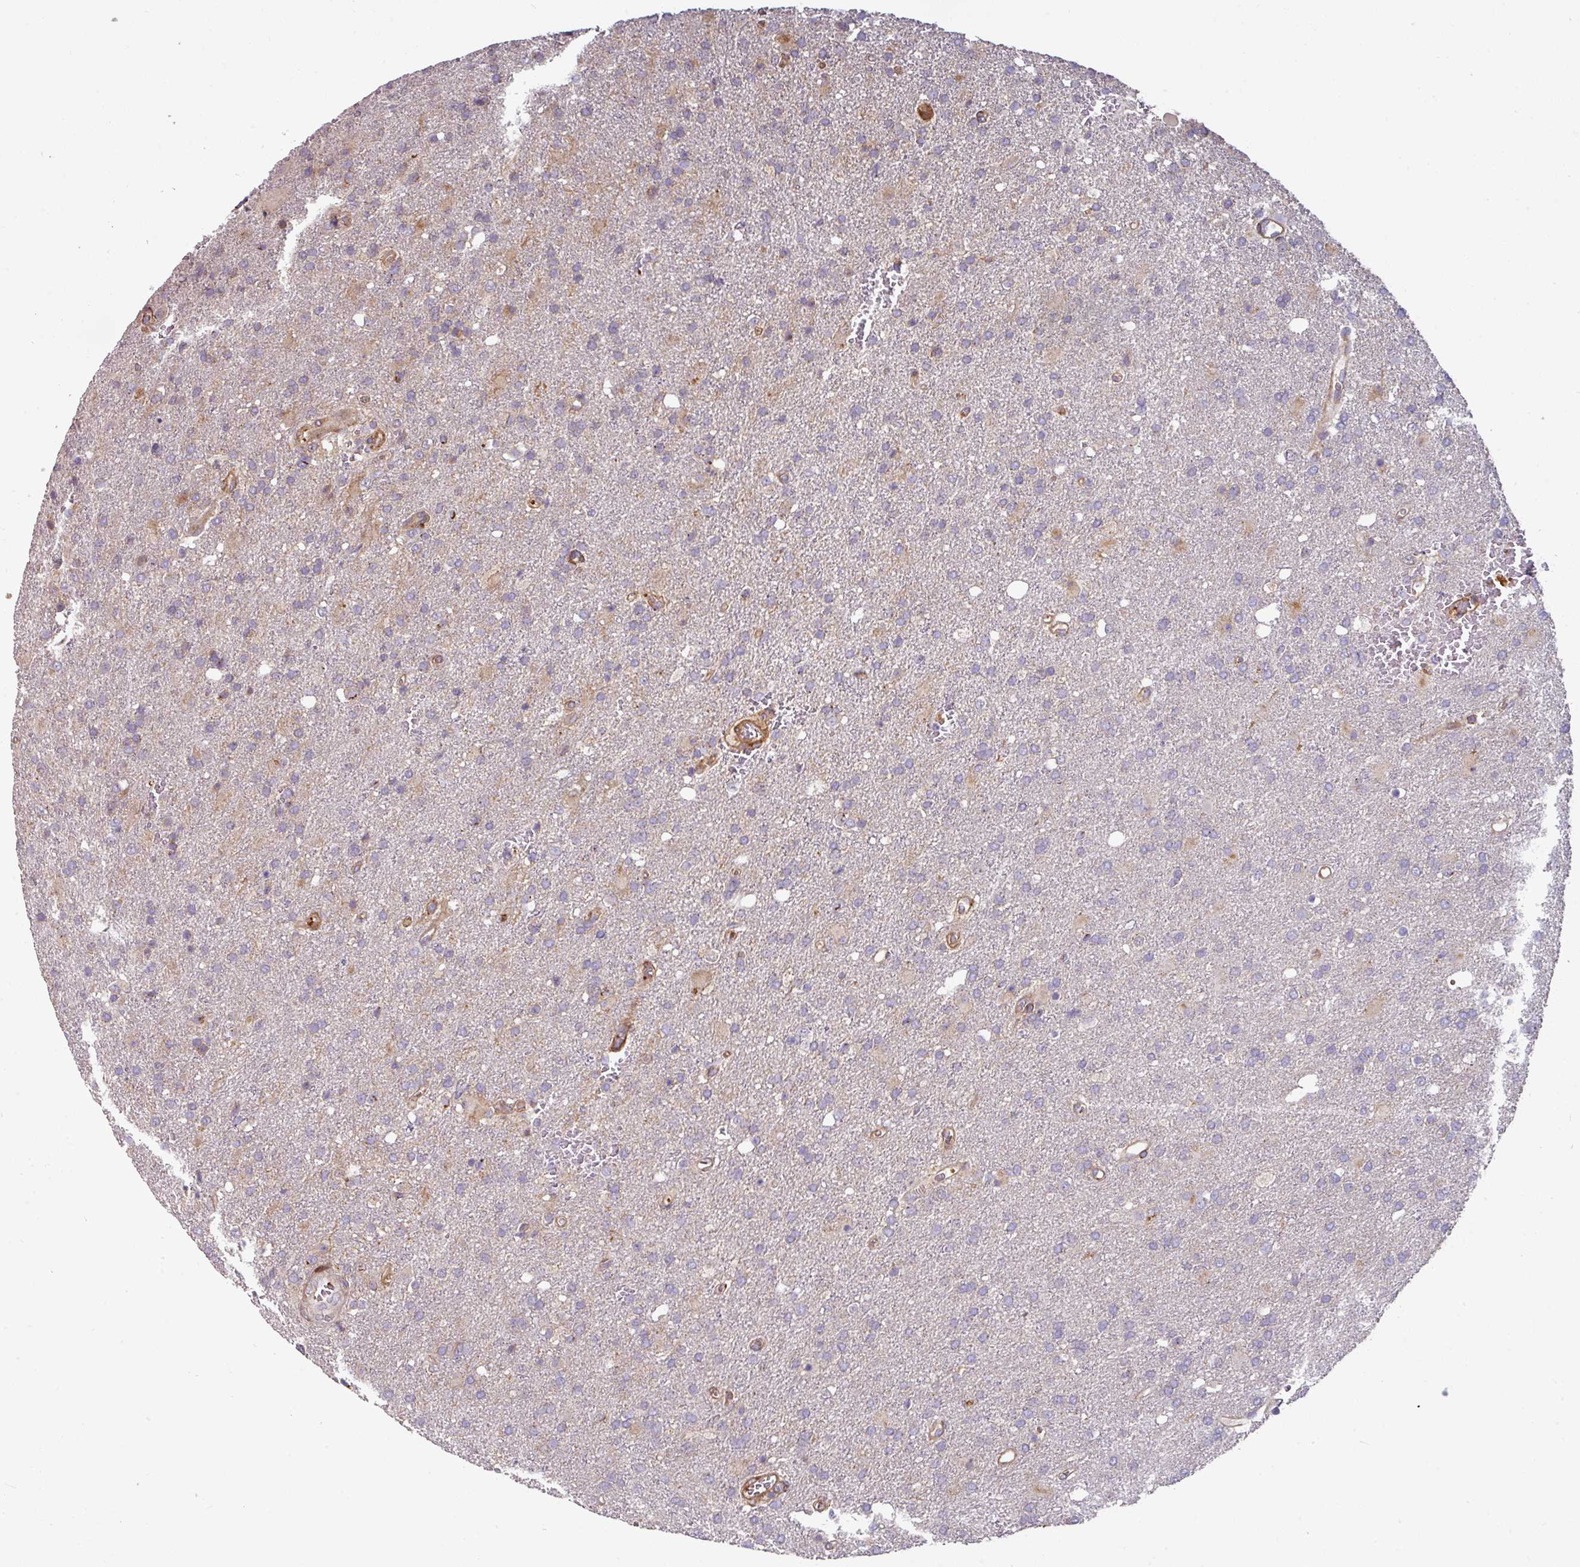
{"staining": {"intensity": "negative", "quantity": "none", "location": "none"}, "tissue": "glioma", "cell_type": "Tumor cells", "image_type": "cancer", "snomed": [{"axis": "morphology", "description": "Glioma, malignant, High grade"}, {"axis": "topography", "description": "Brain"}], "caption": "Immunohistochemistry micrograph of human malignant glioma (high-grade) stained for a protein (brown), which demonstrates no positivity in tumor cells.", "gene": "CASP2", "patient": {"sex": "female", "age": 74}}